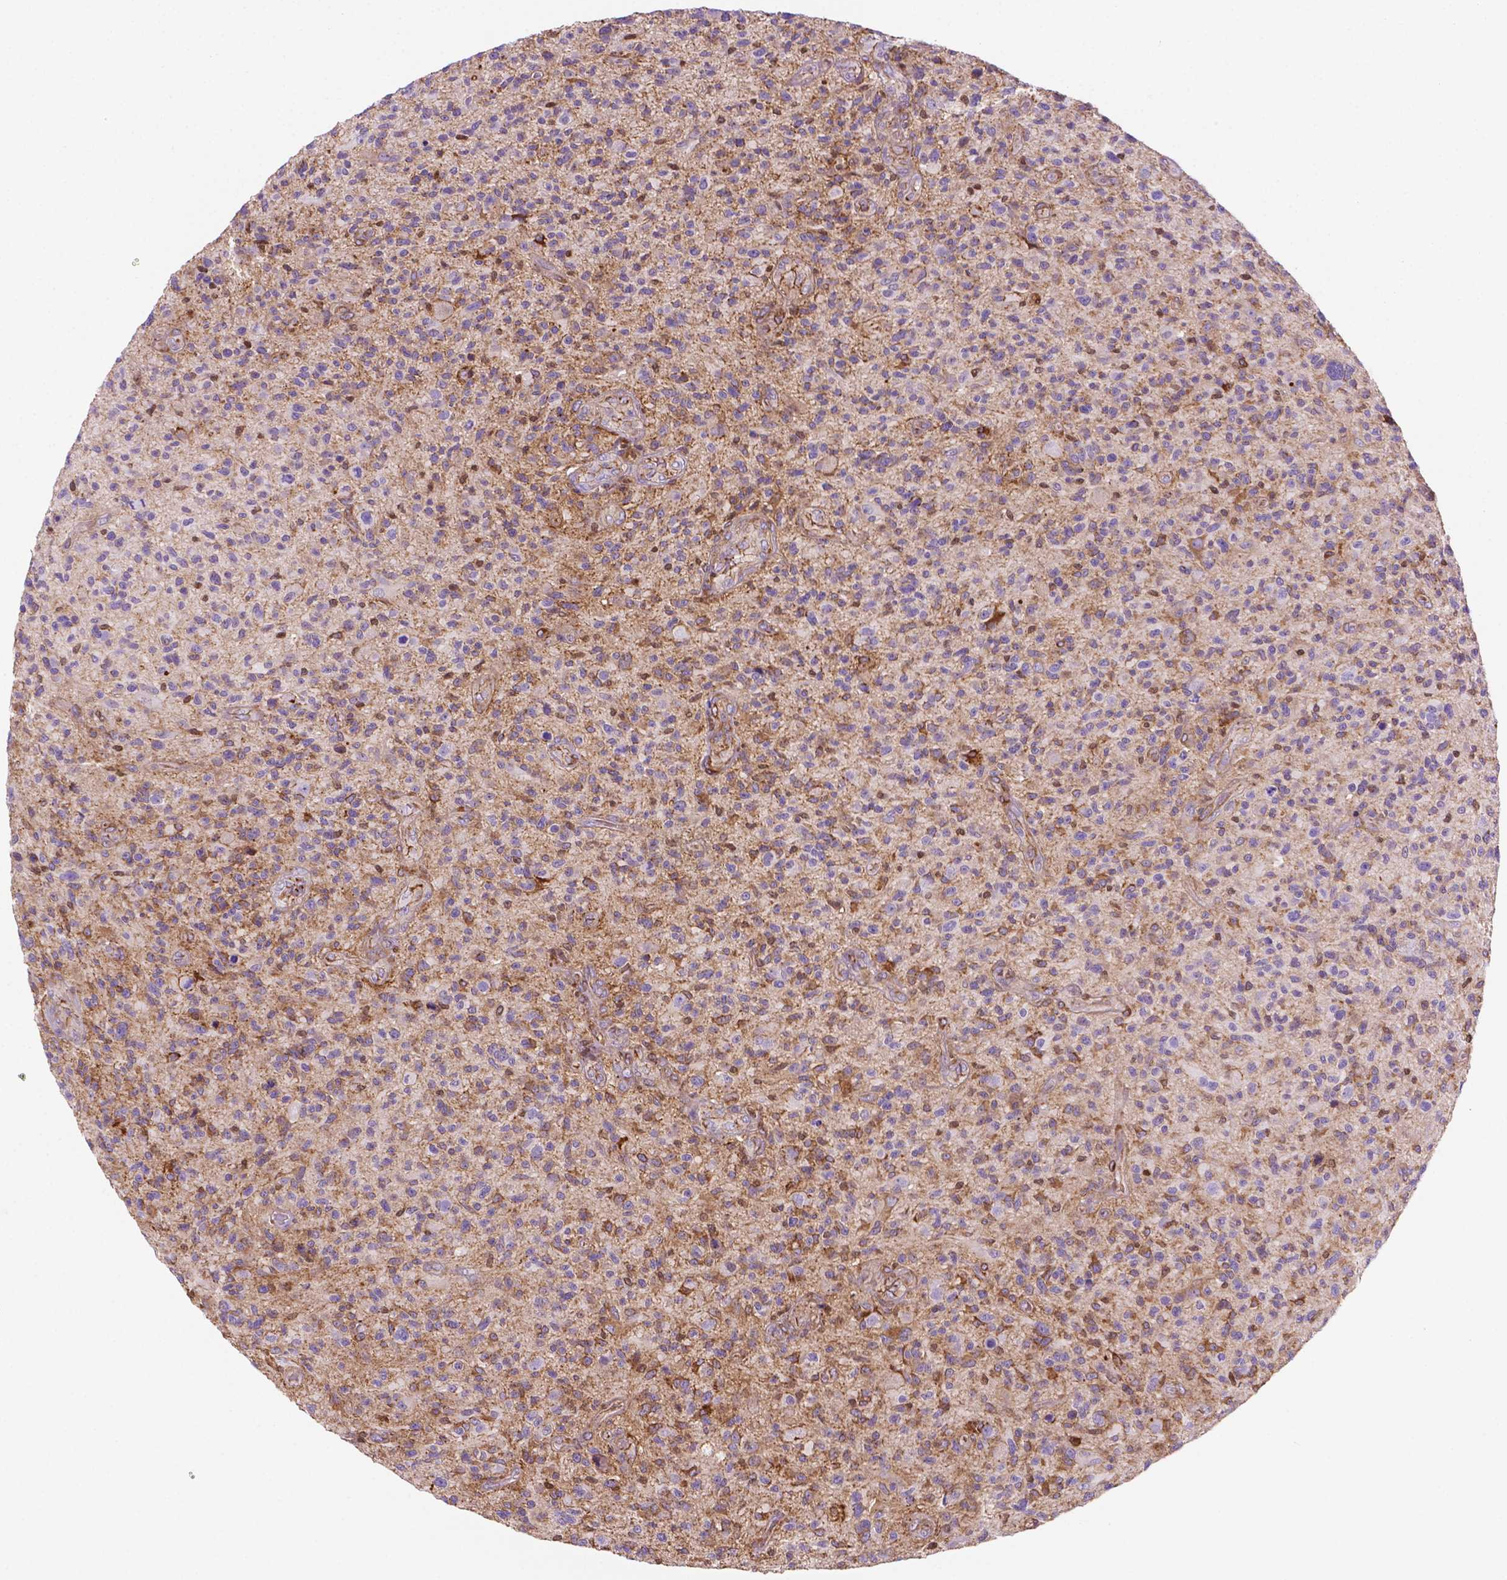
{"staining": {"intensity": "moderate", "quantity": "<25%", "location": "cytoplasmic/membranous"}, "tissue": "glioma", "cell_type": "Tumor cells", "image_type": "cancer", "snomed": [{"axis": "morphology", "description": "Glioma, malignant, High grade"}, {"axis": "topography", "description": "Brain"}], "caption": "DAB (3,3'-diaminobenzidine) immunohistochemical staining of human glioma shows moderate cytoplasmic/membranous protein positivity in approximately <25% of tumor cells. (DAB (3,3'-diaminobenzidine) IHC with brightfield microscopy, high magnification).", "gene": "DCN", "patient": {"sex": "male", "age": 47}}